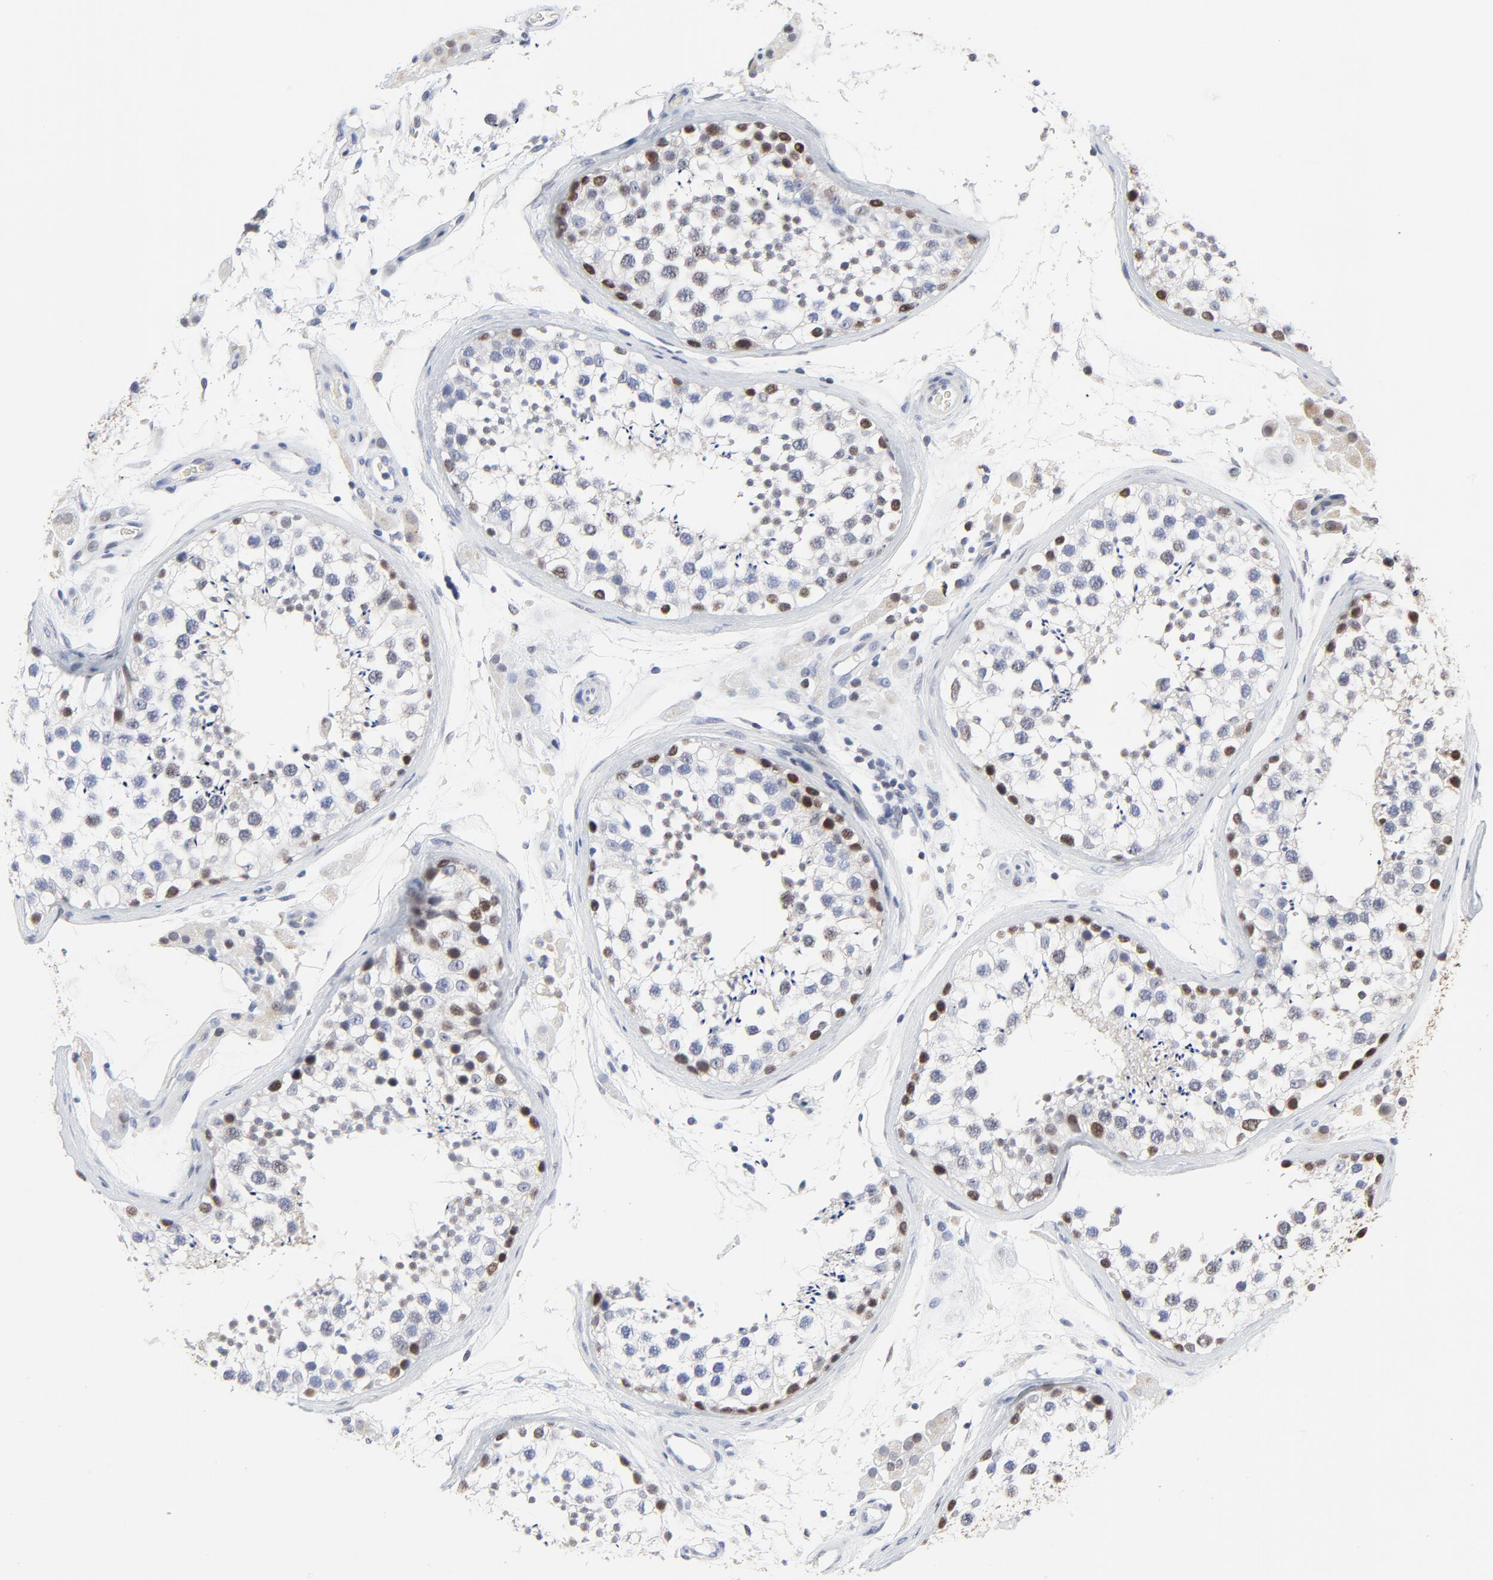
{"staining": {"intensity": "moderate", "quantity": "<25%", "location": "nuclear"}, "tissue": "testis", "cell_type": "Cells in seminiferous ducts", "image_type": "normal", "snomed": [{"axis": "morphology", "description": "Normal tissue, NOS"}, {"axis": "topography", "description": "Testis"}], "caption": "Benign testis demonstrates moderate nuclear positivity in about <25% of cells in seminiferous ducts, visualized by immunohistochemistry.", "gene": "LNX1", "patient": {"sex": "male", "age": 46}}